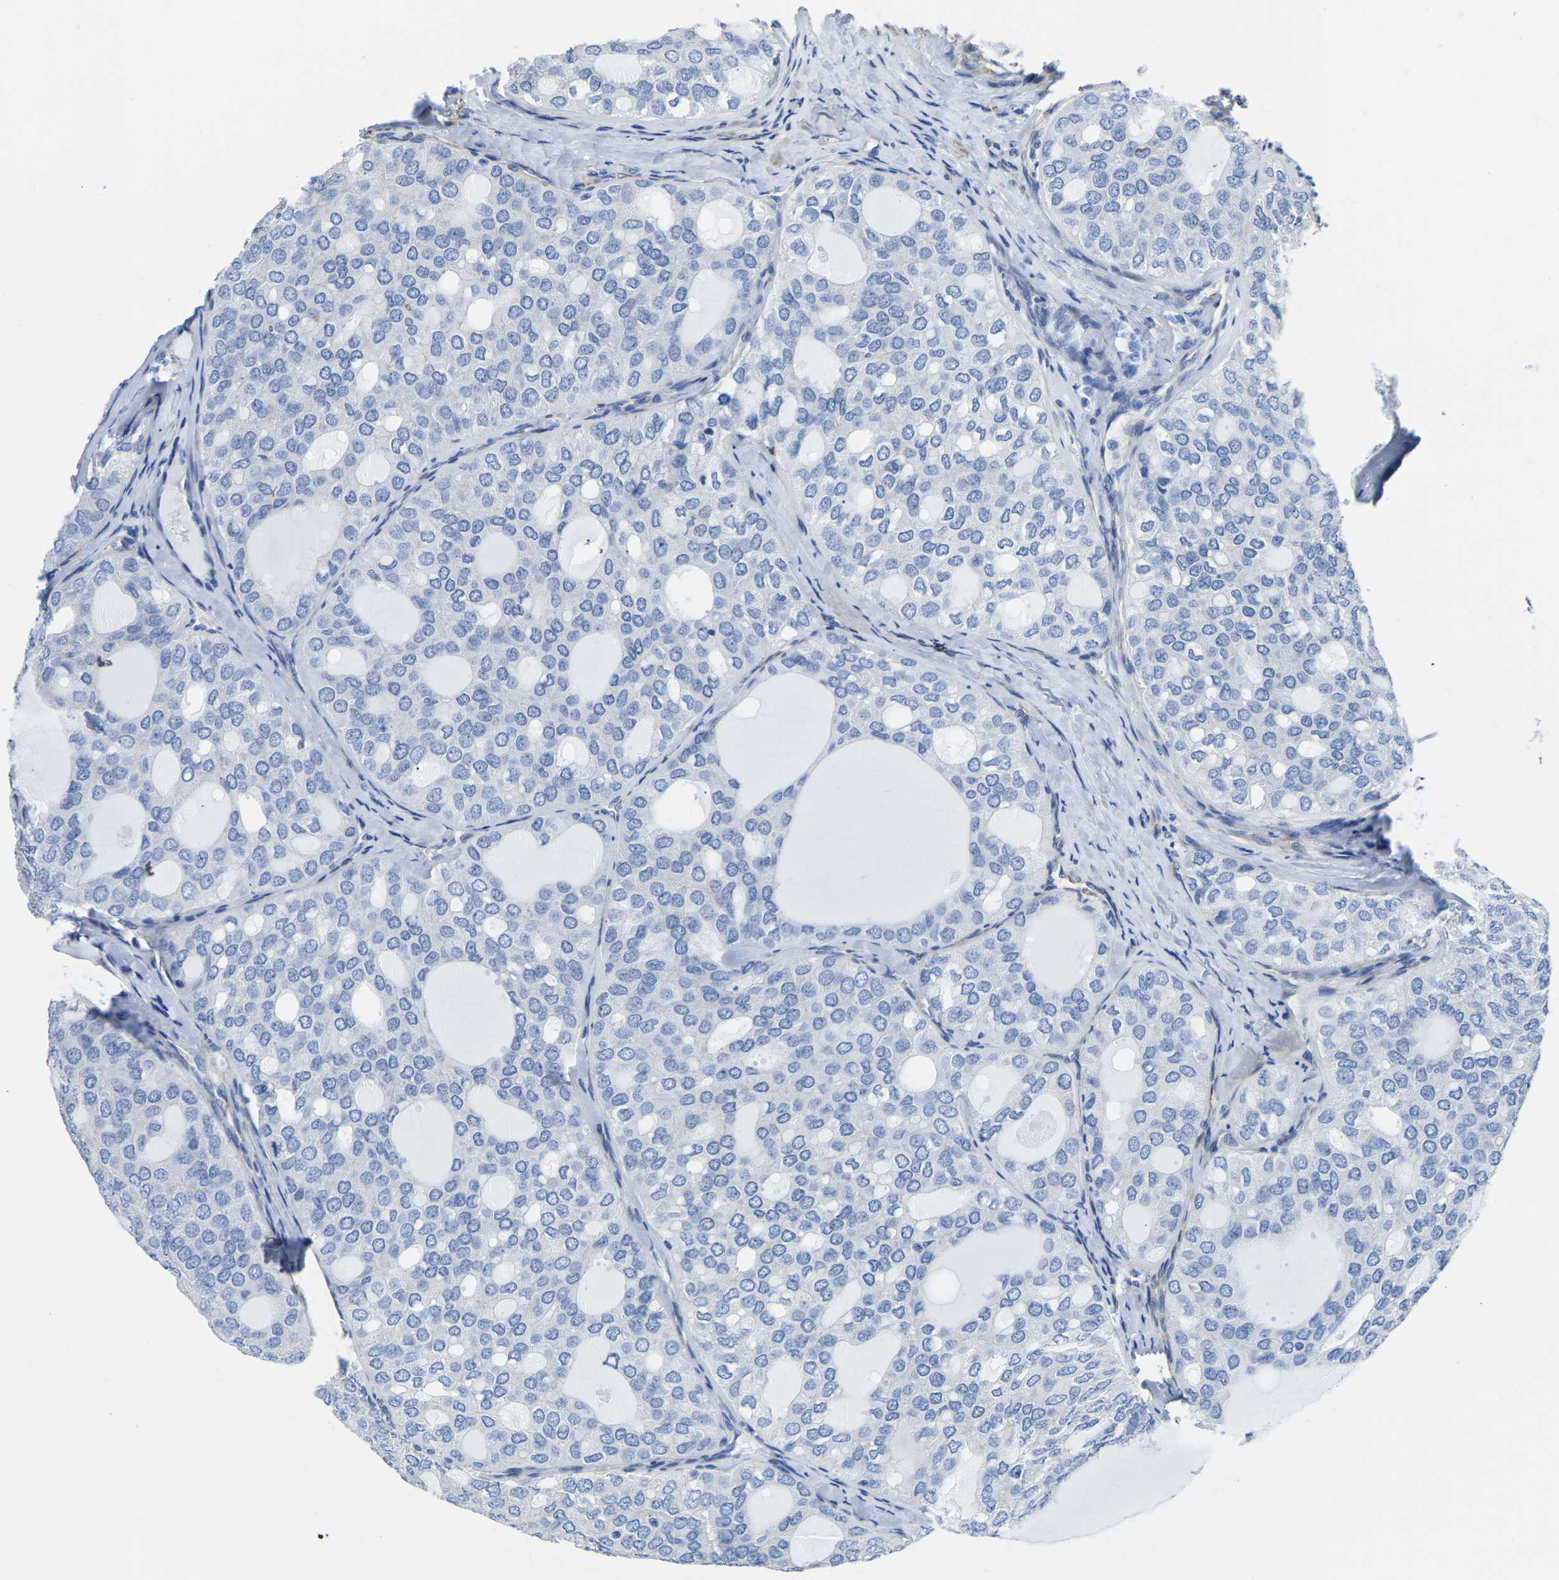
{"staining": {"intensity": "negative", "quantity": "none", "location": "none"}, "tissue": "thyroid cancer", "cell_type": "Tumor cells", "image_type": "cancer", "snomed": [{"axis": "morphology", "description": "Follicular adenoma carcinoma, NOS"}, {"axis": "topography", "description": "Thyroid gland"}], "caption": "This photomicrograph is of thyroid follicular adenoma carcinoma stained with immunohistochemistry to label a protein in brown with the nuclei are counter-stained blue. There is no expression in tumor cells. (Brightfield microscopy of DAB immunohistochemistry (IHC) at high magnification).", "gene": "SLC45A3", "patient": {"sex": "male", "age": 75}}